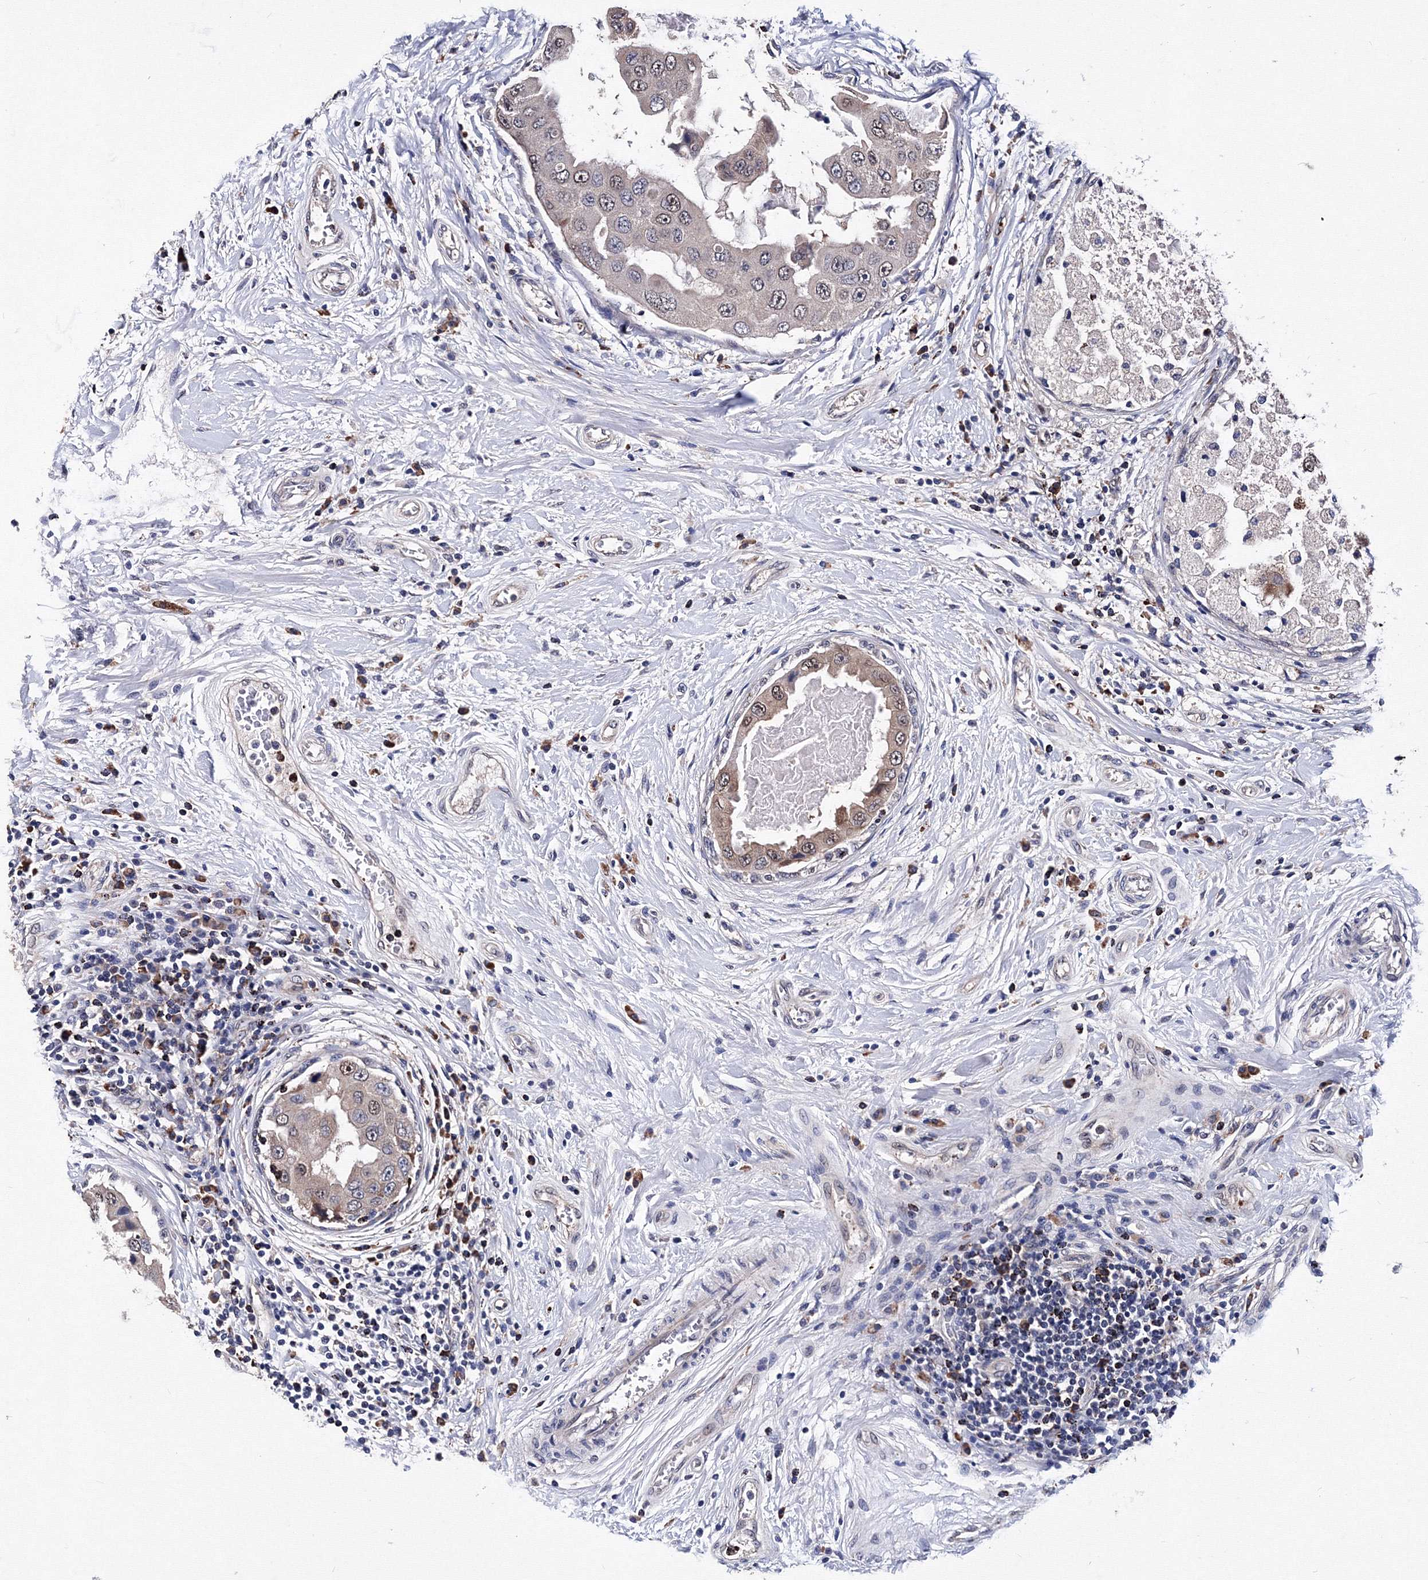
{"staining": {"intensity": "weak", "quantity": "<25%", "location": "cytoplasmic/membranous"}, "tissue": "breast cancer", "cell_type": "Tumor cells", "image_type": "cancer", "snomed": [{"axis": "morphology", "description": "Duct carcinoma"}, {"axis": "topography", "description": "Breast"}], "caption": "The immunohistochemistry (IHC) image has no significant staining in tumor cells of intraductal carcinoma (breast) tissue. The staining is performed using DAB brown chromogen with nuclei counter-stained in using hematoxylin.", "gene": "PHYKPL", "patient": {"sex": "female", "age": 27}}